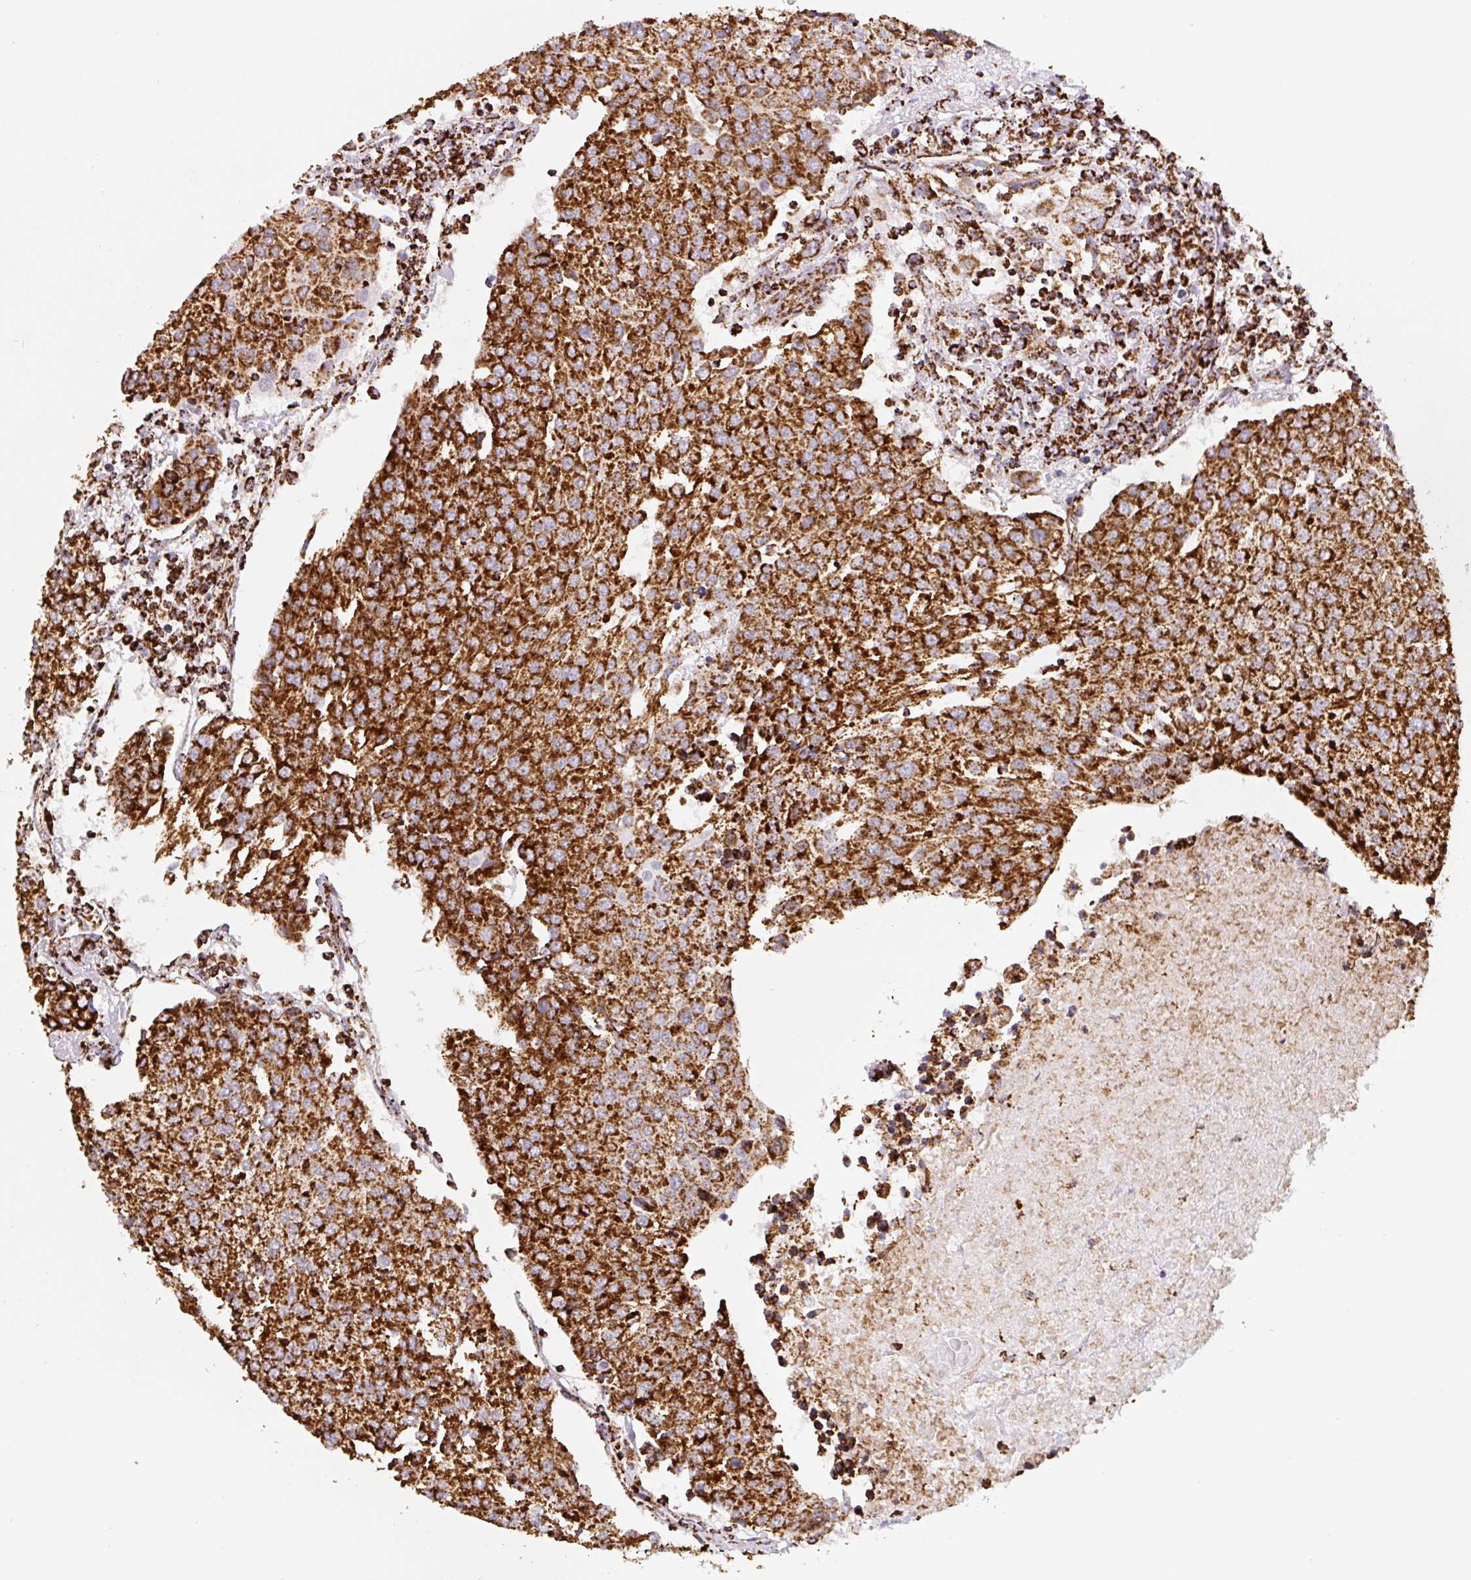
{"staining": {"intensity": "strong", "quantity": ">75%", "location": "cytoplasmic/membranous"}, "tissue": "urothelial cancer", "cell_type": "Tumor cells", "image_type": "cancer", "snomed": [{"axis": "morphology", "description": "Urothelial carcinoma, High grade"}, {"axis": "topography", "description": "Urinary bladder"}], "caption": "Strong cytoplasmic/membranous staining for a protein is appreciated in about >75% of tumor cells of urothelial carcinoma (high-grade) using immunohistochemistry (IHC).", "gene": "ATP5F1A", "patient": {"sex": "female", "age": 85}}